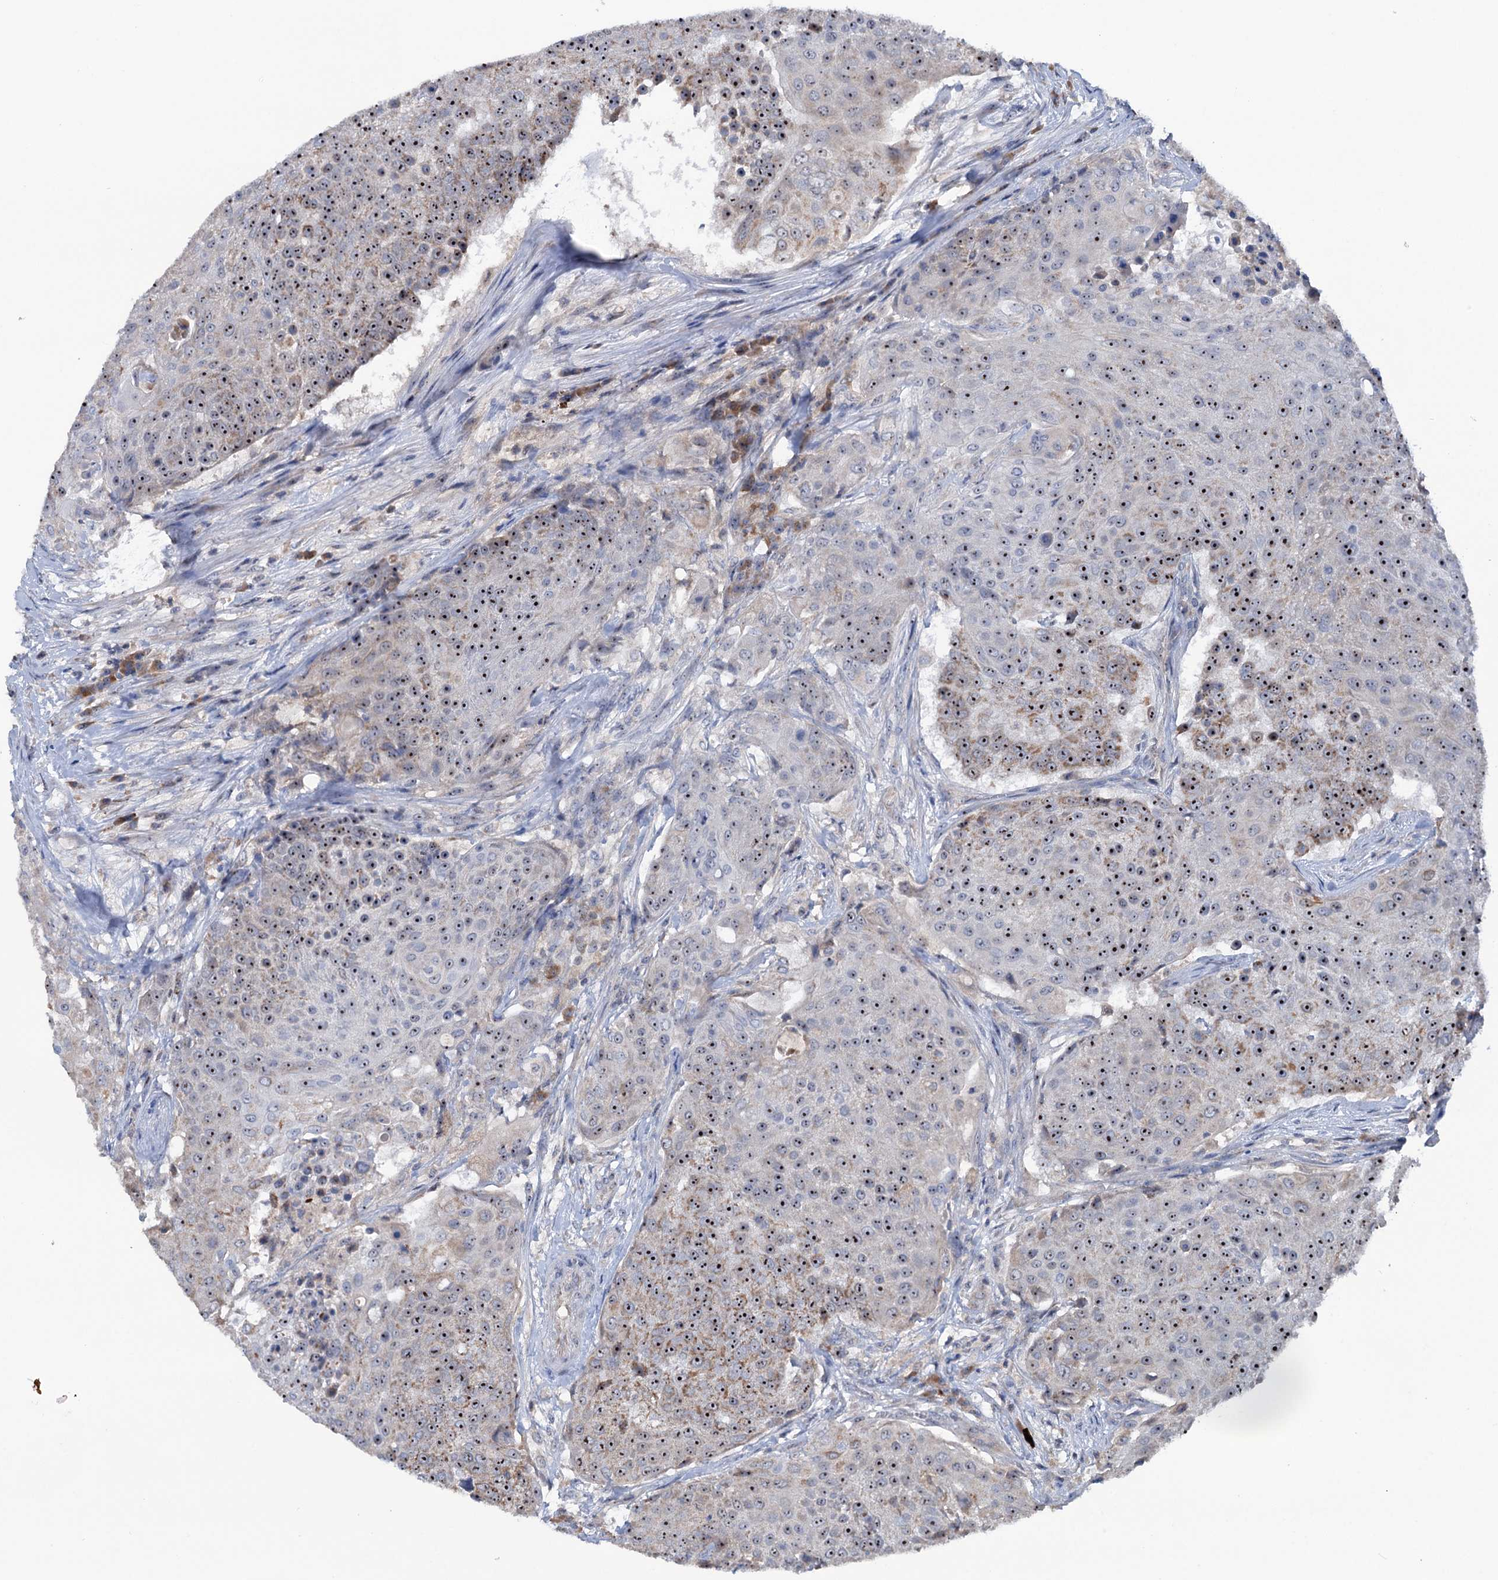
{"staining": {"intensity": "moderate", "quantity": "25%-75%", "location": "cytoplasmic/membranous,nuclear"}, "tissue": "urothelial cancer", "cell_type": "Tumor cells", "image_type": "cancer", "snomed": [{"axis": "morphology", "description": "Urothelial carcinoma, High grade"}, {"axis": "topography", "description": "Urinary bladder"}], "caption": "An immunohistochemistry photomicrograph of neoplastic tissue is shown. Protein staining in brown highlights moderate cytoplasmic/membranous and nuclear positivity in urothelial cancer within tumor cells.", "gene": "HTR3B", "patient": {"sex": "female", "age": 63}}